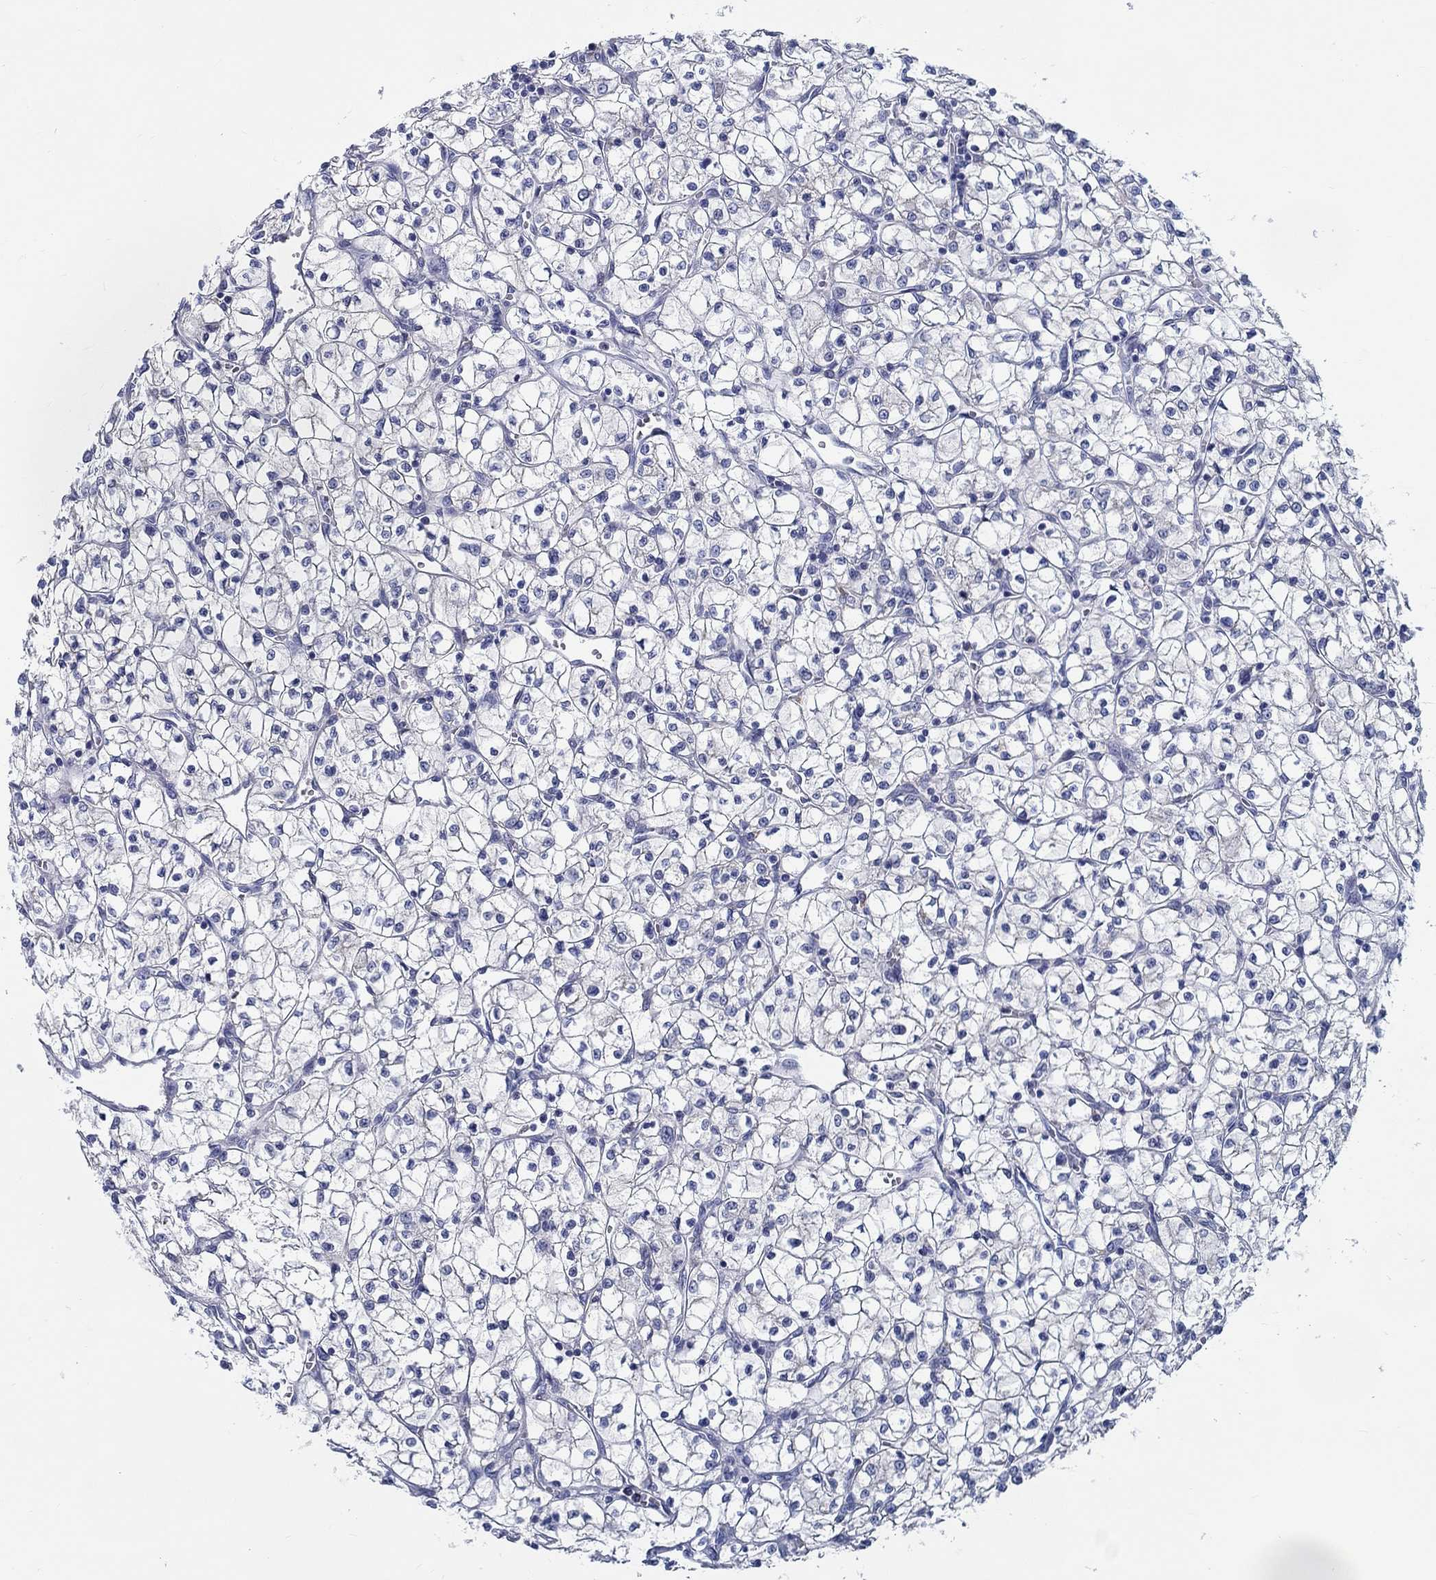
{"staining": {"intensity": "negative", "quantity": "none", "location": "none"}, "tissue": "renal cancer", "cell_type": "Tumor cells", "image_type": "cancer", "snomed": [{"axis": "morphology", "description": "Adenocarcinoma, NOS"}, {"axis": "topography", "description": "Kidney"}], "caption": "A histopathology image of human renal cancer is negative for staining in tumor cells.", "gene": "RAP1GAP", "patient": {"sex": "female", "age": 64}}